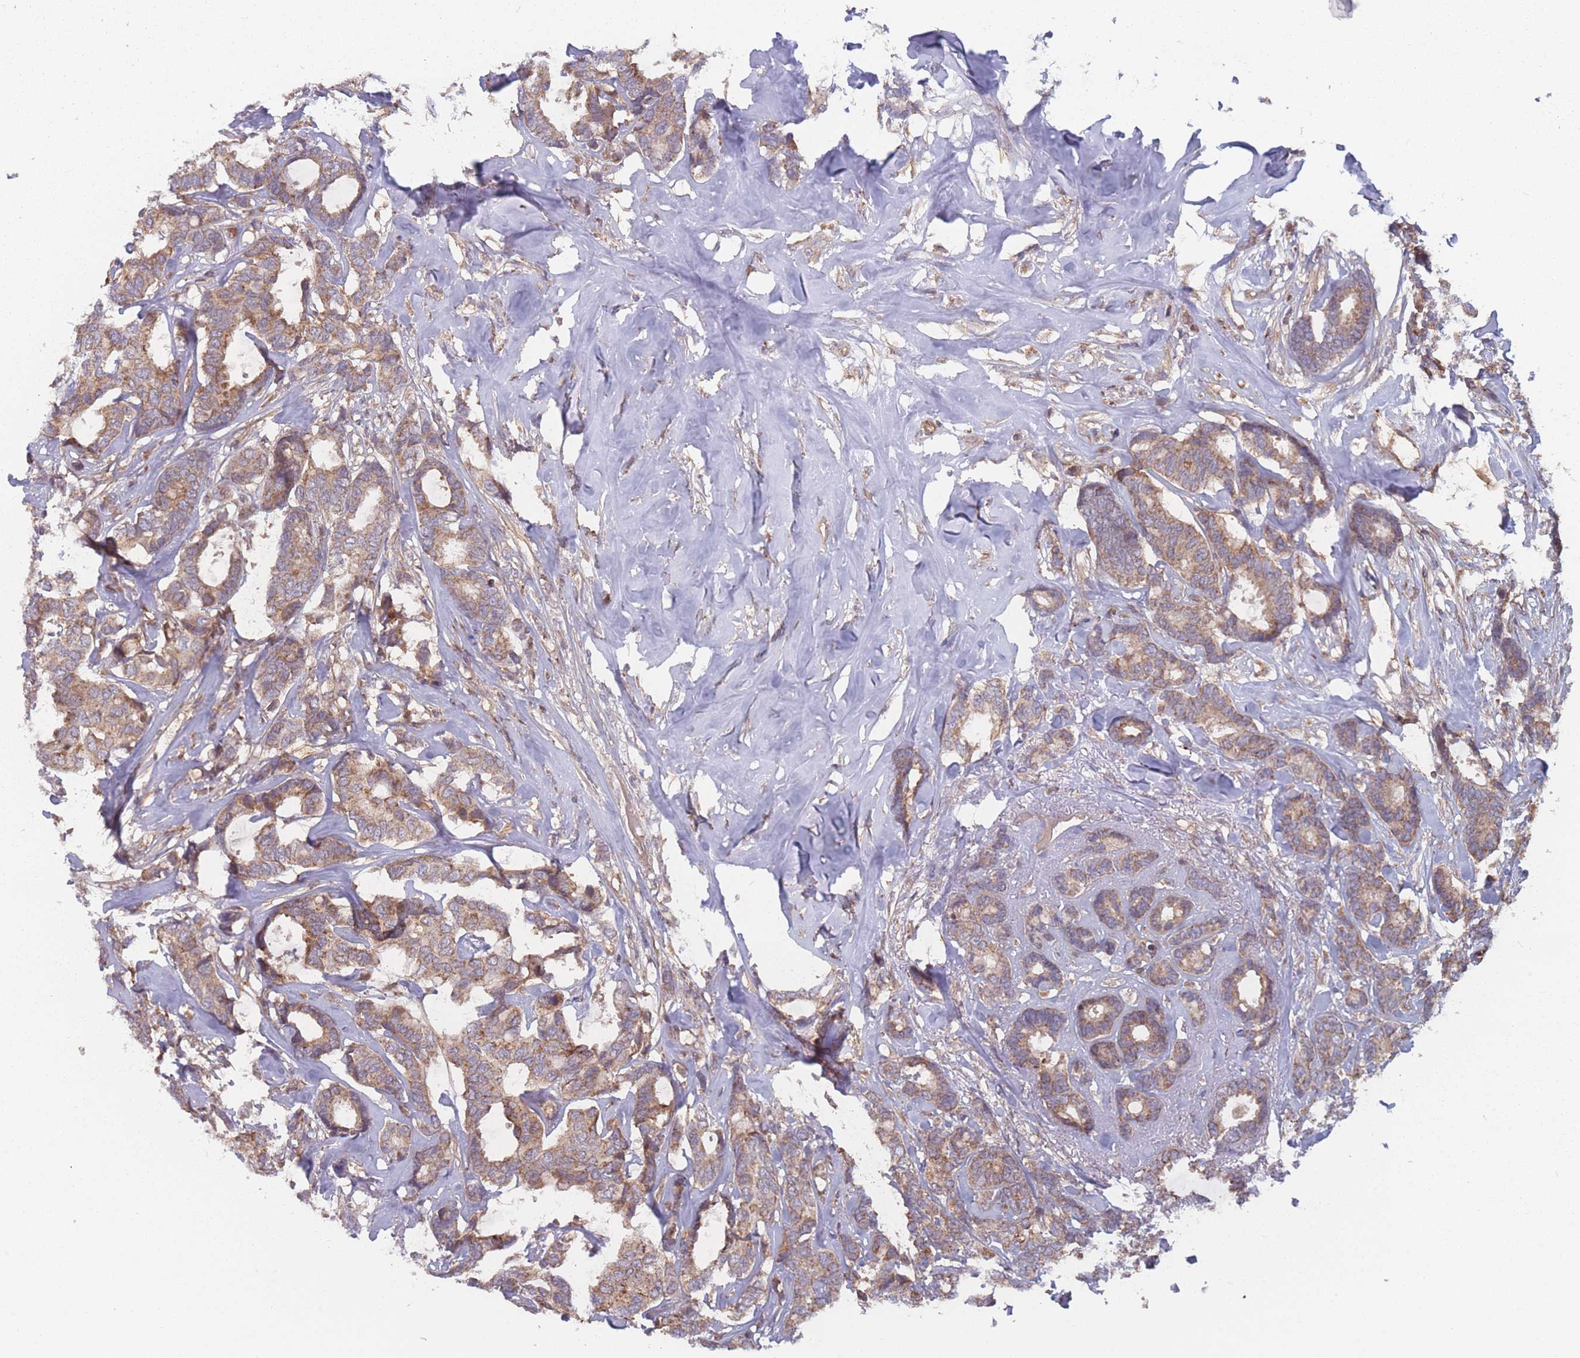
{"staining": {"intensity": "moderate", "quantity": ">75%", "location": "cytoplasmic/membranous"}, "tissue": "breast cancer", "cell_type": "Tumor cells", "image_type": "cancer", "snomed": [{"axis": "morphology", "description": "Duct carcinoma"}, {"axis": "topography", "description": "Breast"}], "caption": "Human breast cancer stained with a protein marker demonstrates moderate staining in tumor cells.", "gene": "ATP5MG", "patient": {"sex": "female", "age": 87}}